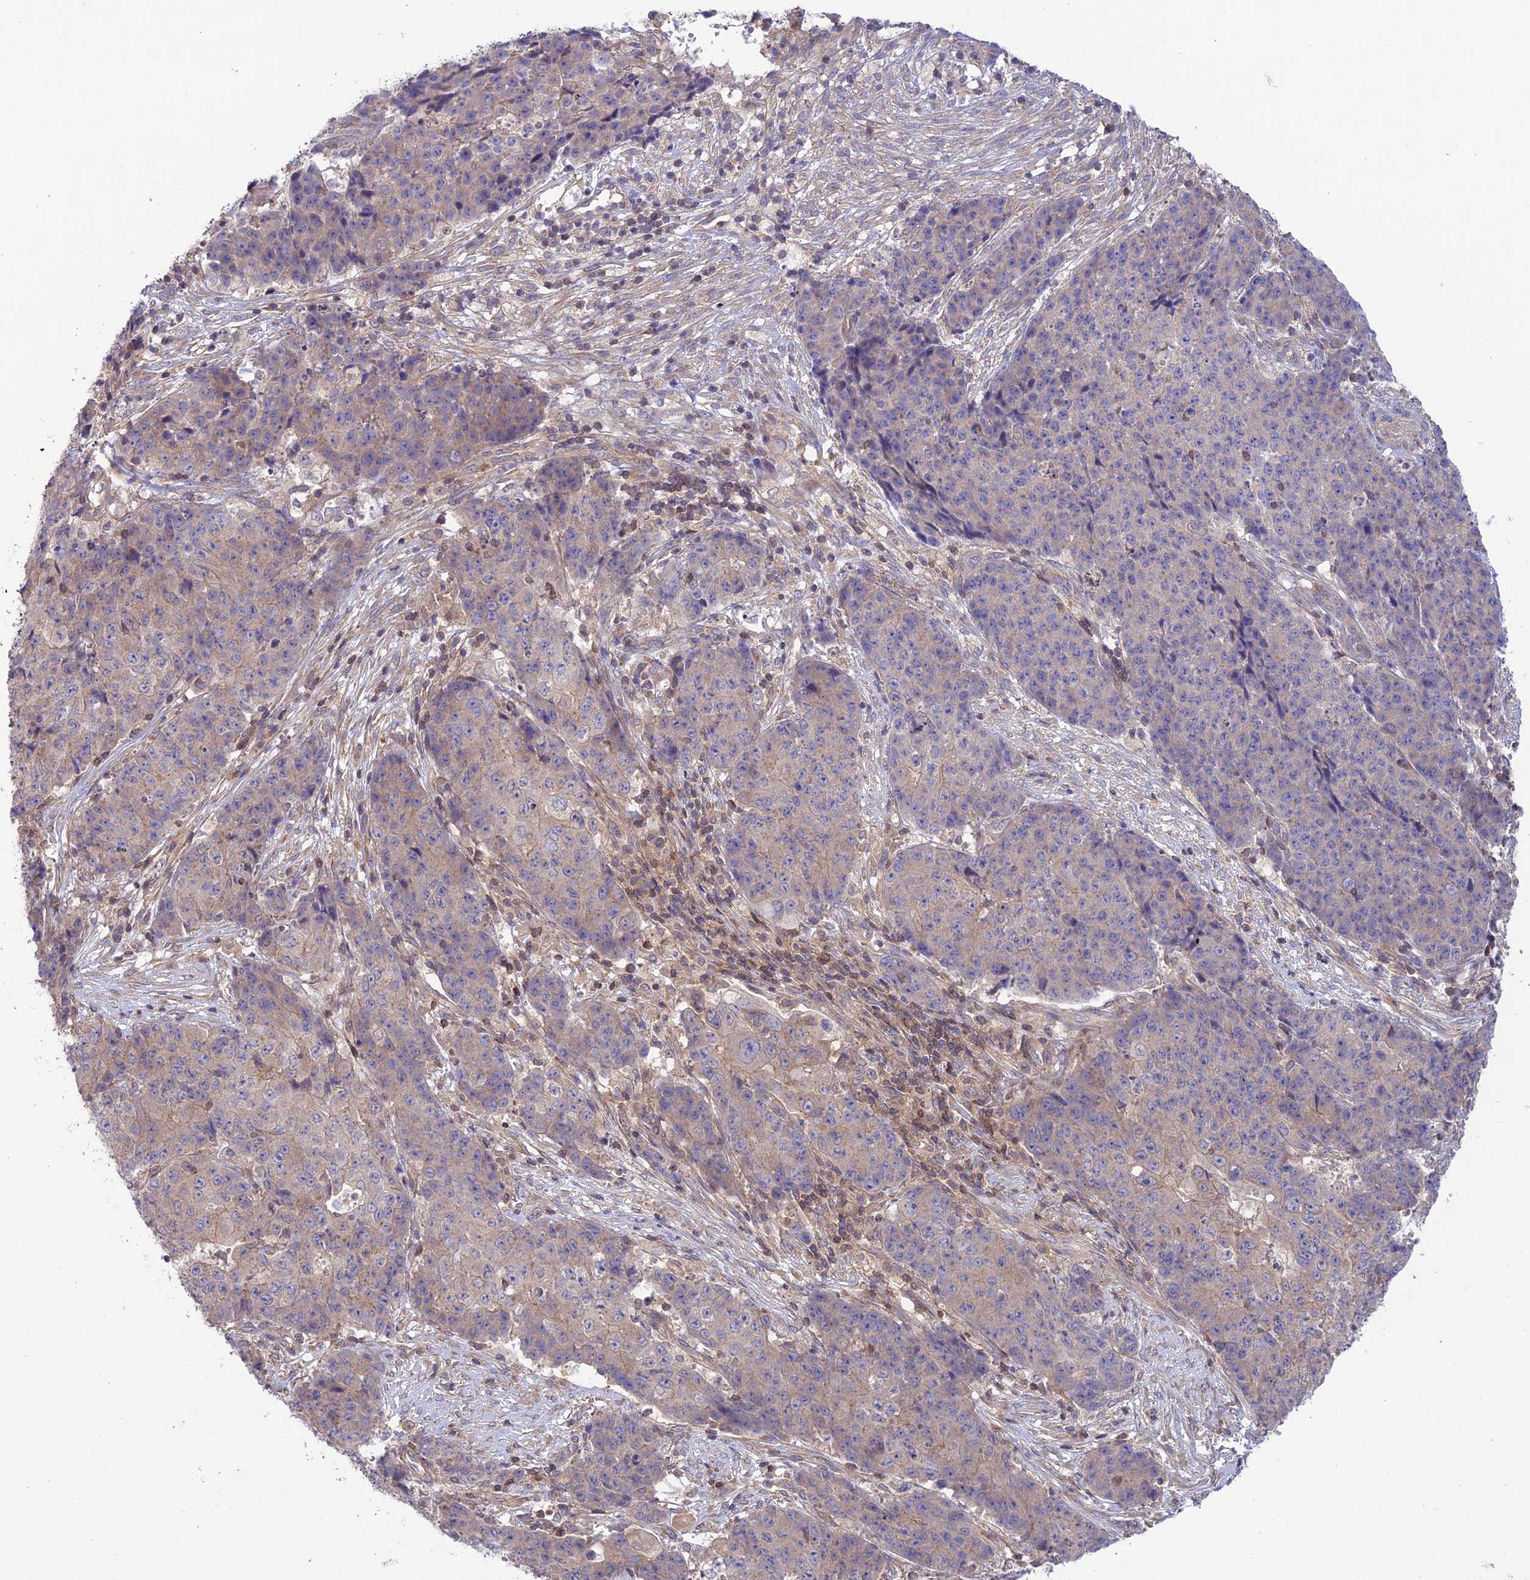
{"staining": {"intensity": "weak", "quantity": "<25%", "location": "cytoplasmic/membranous"}, "tissue": "ovarian cancer", "cell_type": "Tumor cells", "image_type": "cancer", "snomed": [{"axis": "morphology", "description": "Carcinoma, endometroid"}, {"axis": "topography", "description": "Ovary"}], "caption": "Immunohistochemical staining of ovarian cancer reveals no significant expression in tumor cells.", "gene": "FCHSD1", "patient": {"sex": "female", "age": 42}}